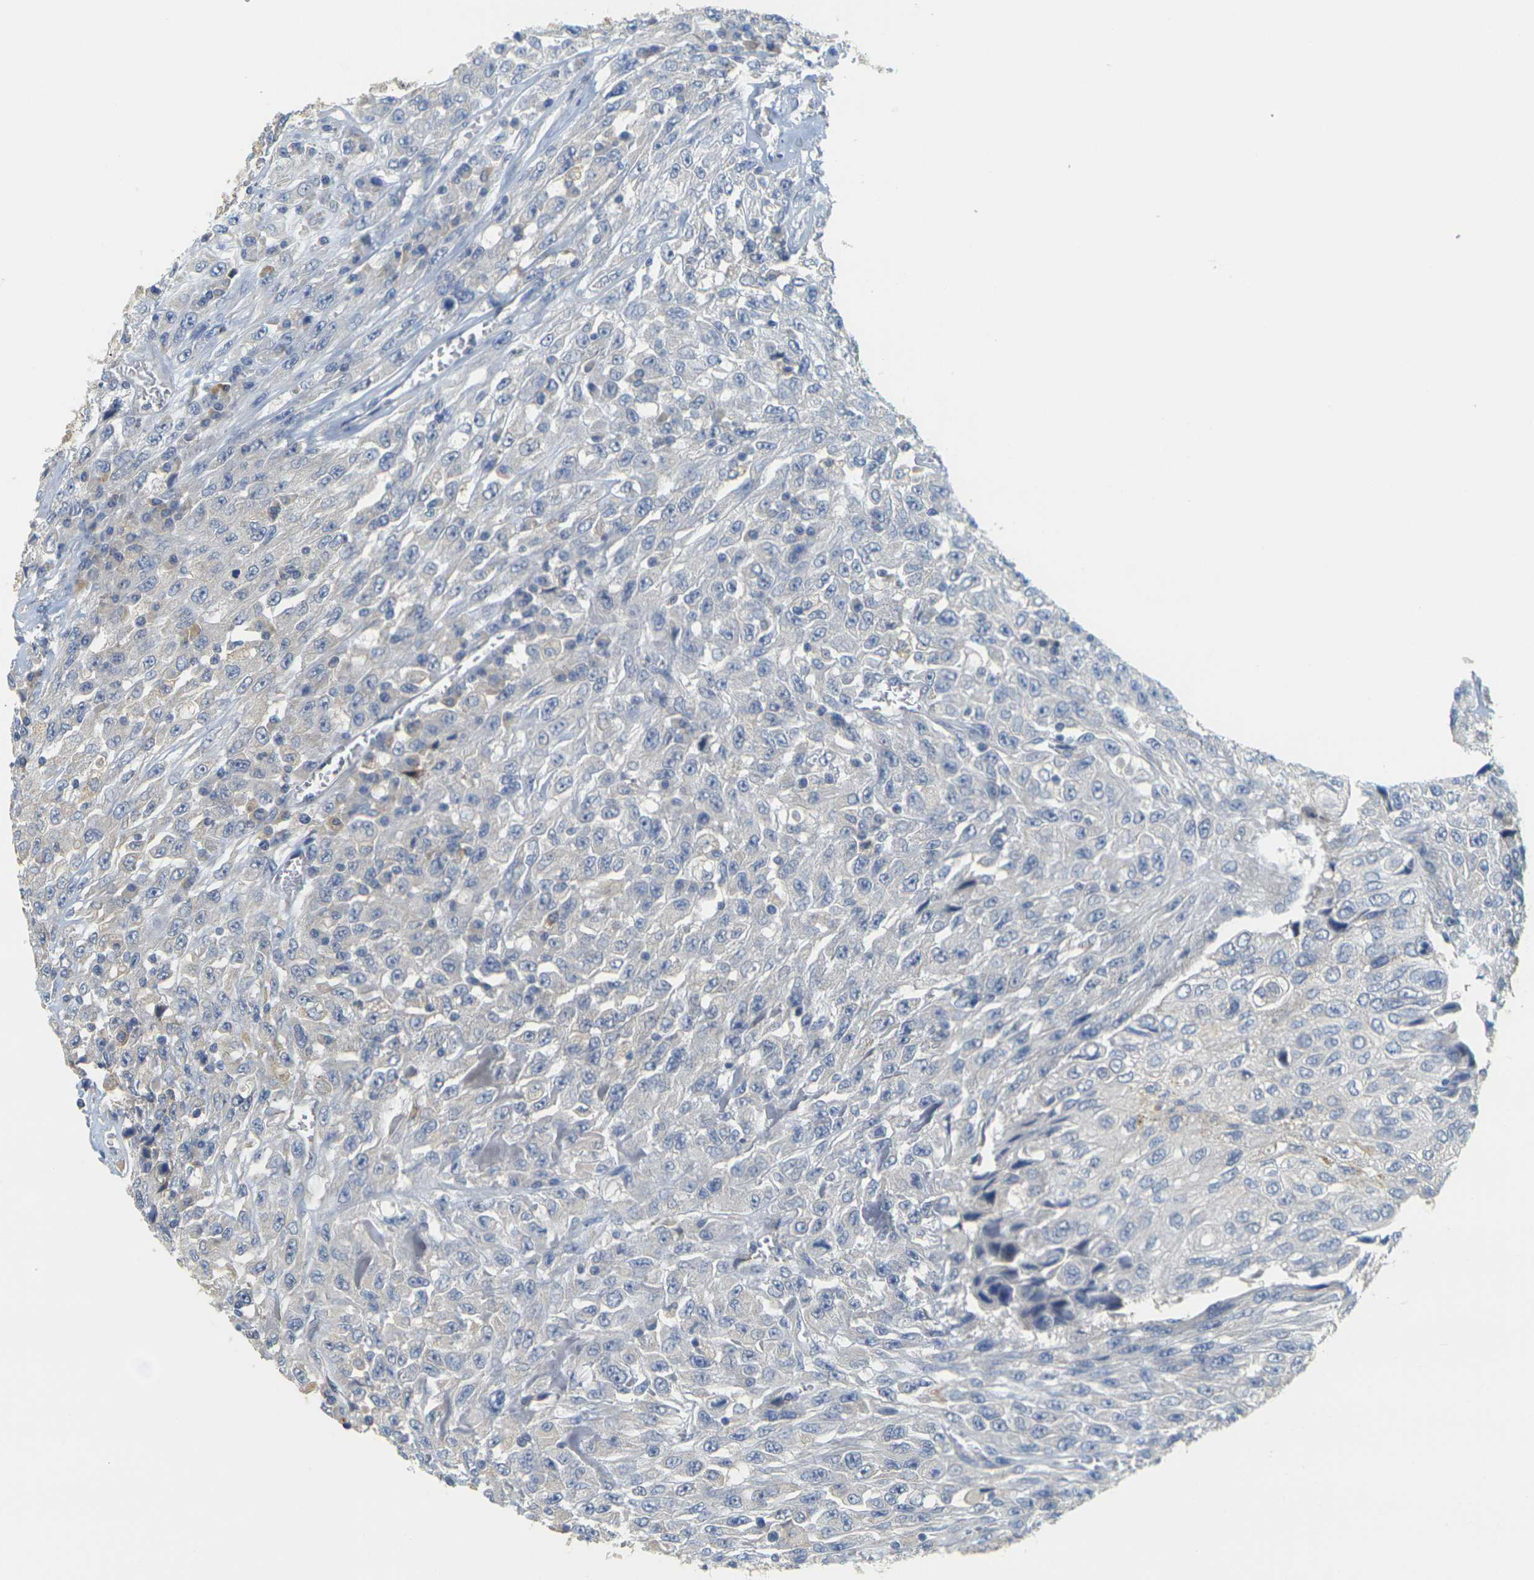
{"staining": {"intensity": "negative", "quantity": "none", "location": "none"}, "tissue": "urothelial cancer", "cell_type": "Tumor cells", "image_type": "cancer", "snomed": [{"axis": "morphology", "description": "Urothelial carcinoma, High grade"}, {"axis": "topography", "description": "Urinary bladder"}], "caption": "There is no significant staining in tumor cells of high-grade urothelial carcinoma.", "gene": "GDAP1", "patient": {"sex": "male", "age": 66}}